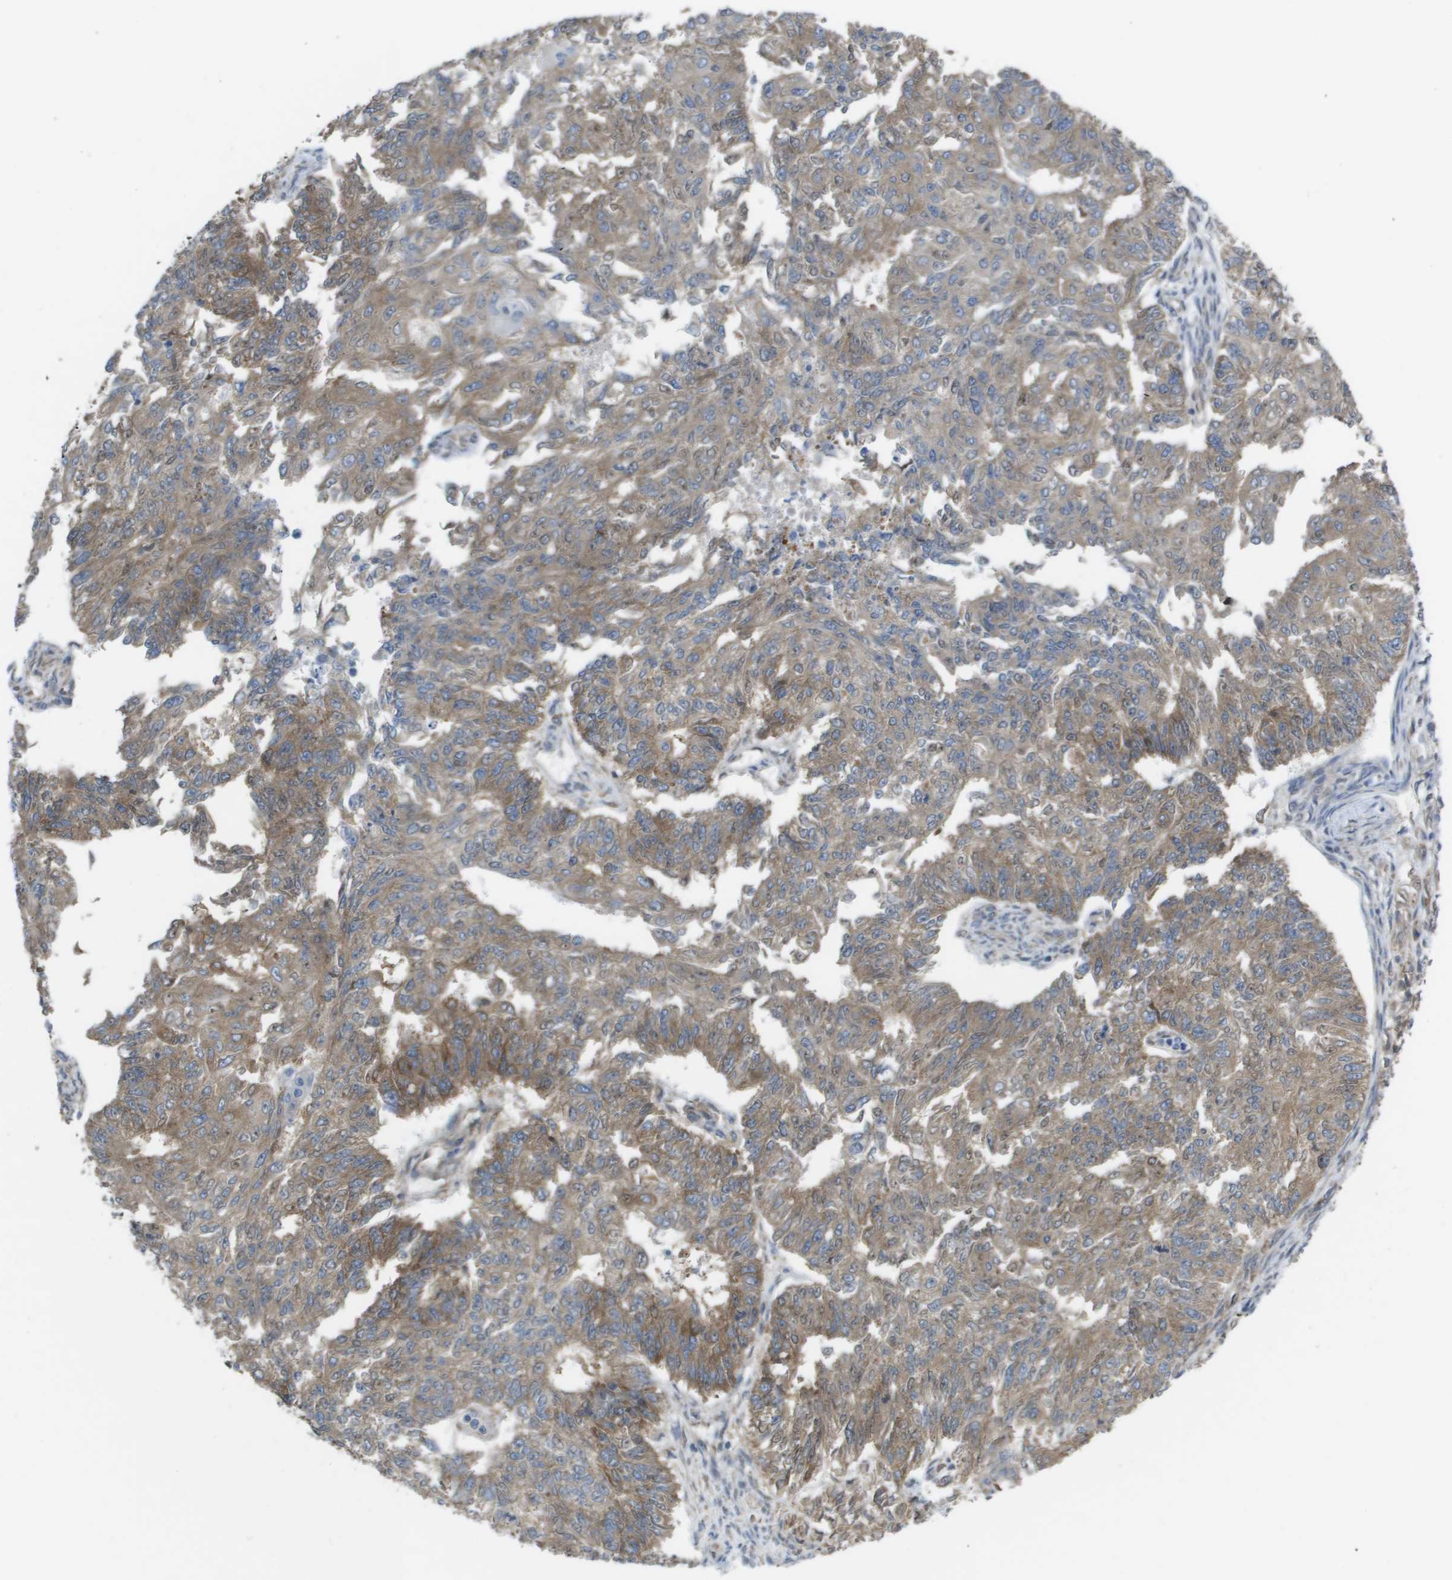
{"staining": {"intensity": "moderate", "quantity": "25%-75%", "location": "cytoplasmic/membranous"}, "tissue": "endometrial cancer", "cell_type": "Tumor cells", "image_type": "cancer", "snomed": [{"axis": "morphology", "description": "Adenocarcinoma, NOS"}, {"axis": "topography", "description": "Endometrium"}], "caption": "A brown stain shows moderate cytoplasmic/membranous staining of a protein in endometrial cancer tumor cells.", "gene": "EIF4G2", "patient": {"sex": "female", "age": 32}}